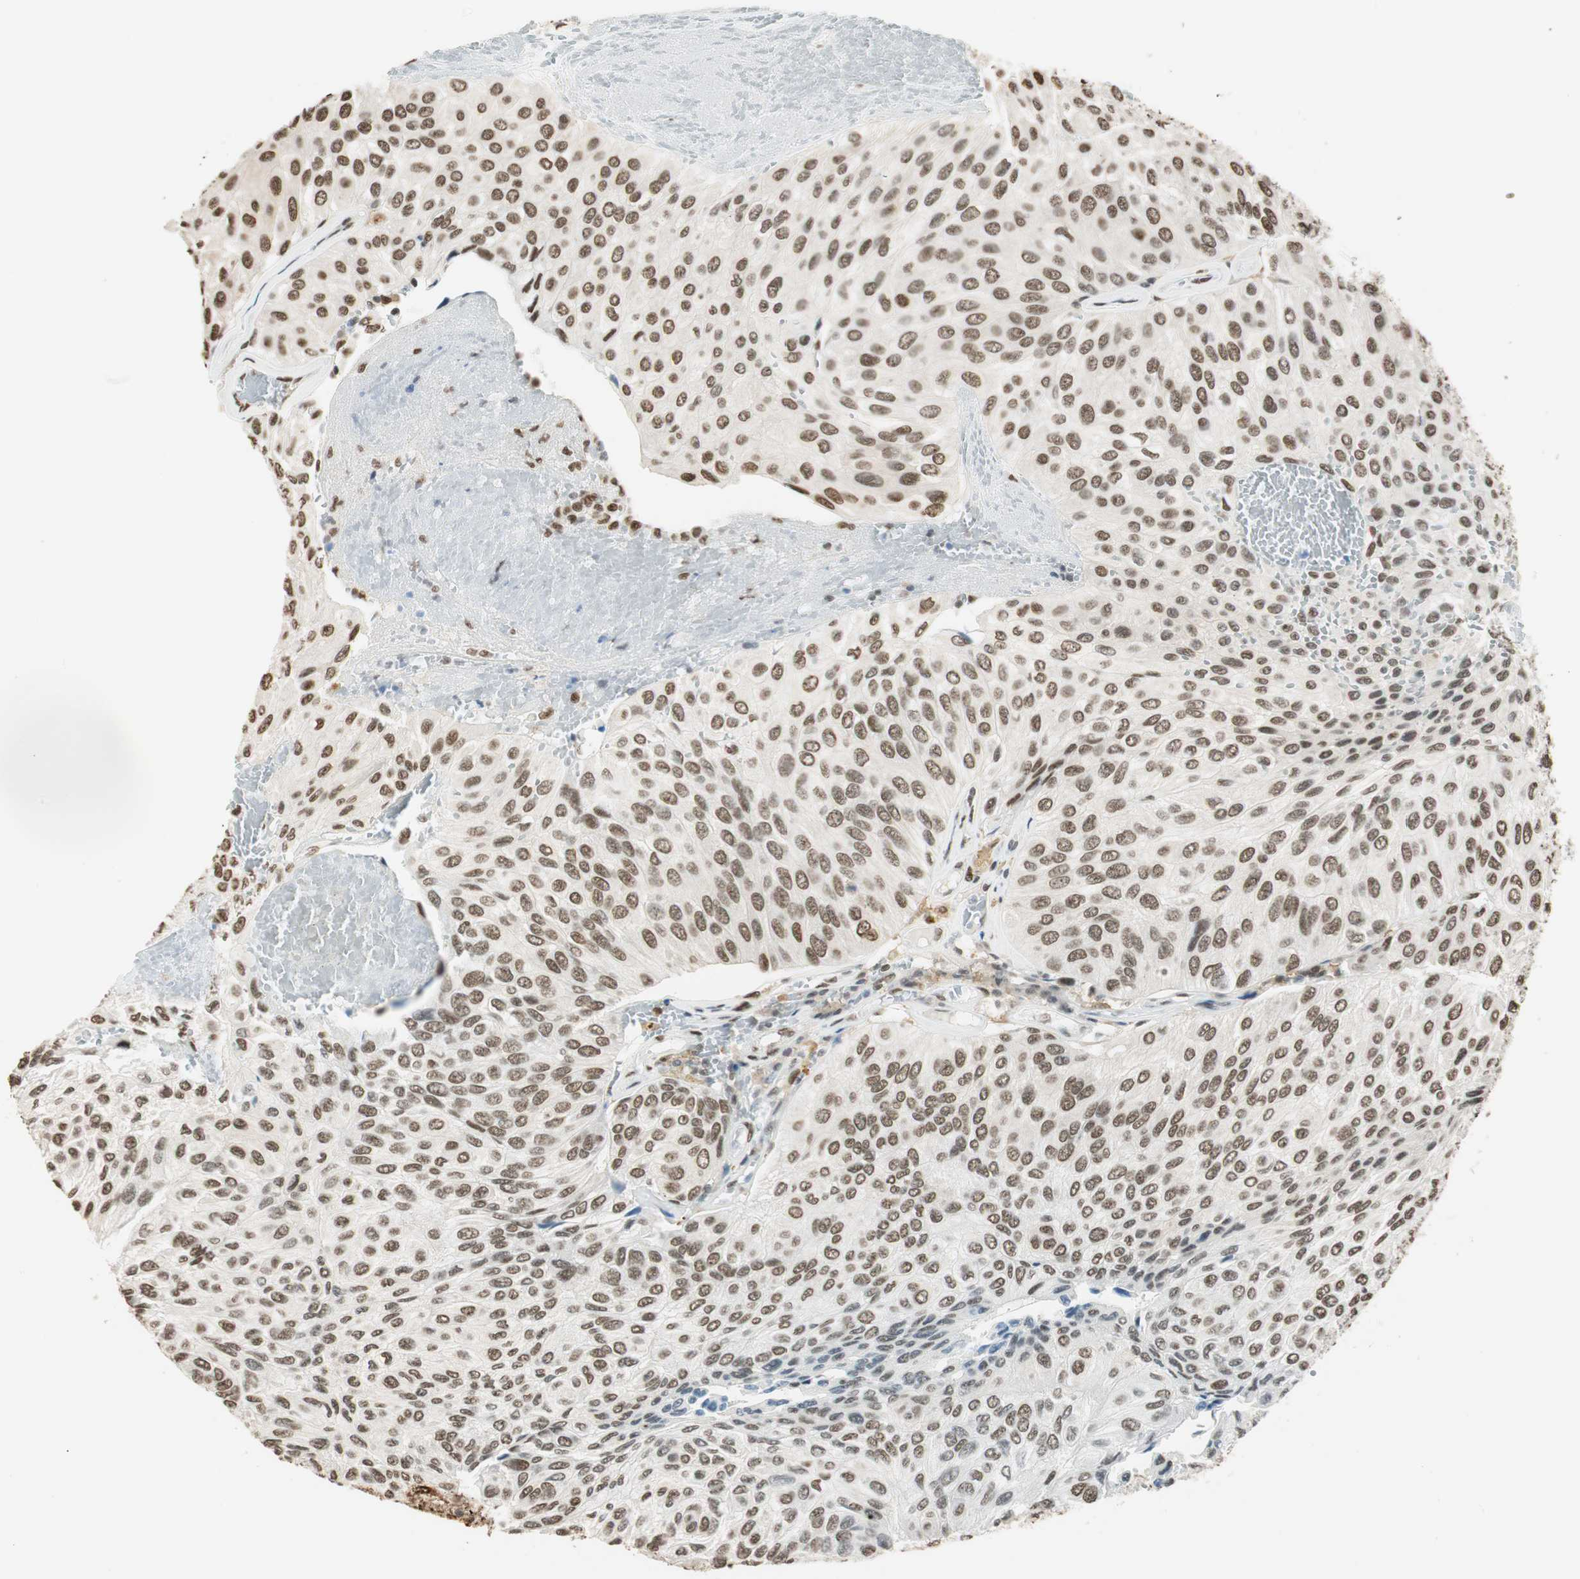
{"staining": {"intensity": "moderate", "quantity": "25%-75%", "location": "cytoplasmic/membranous,nuclear"}, "tissue": "urothelial cancer", "cell_type": "Tumor cells", "image_type": "cancer", "snomed": [{"axis": "morphology", "description": "Urothelial carcinoma, High grade"}, {"axis": "topography", "description": "Urinary bladder"}], "caption": "This image displays urothelial cancer stained with immunohistochemistry to label a protein in brown. The cytoplasmic/membranous and nuclear of tumor cells show moderate positivity for the protein. Nuclei are counter-stained blue.", "gene": "FANCG", "patient": {"sex": "male", "age": 66}}